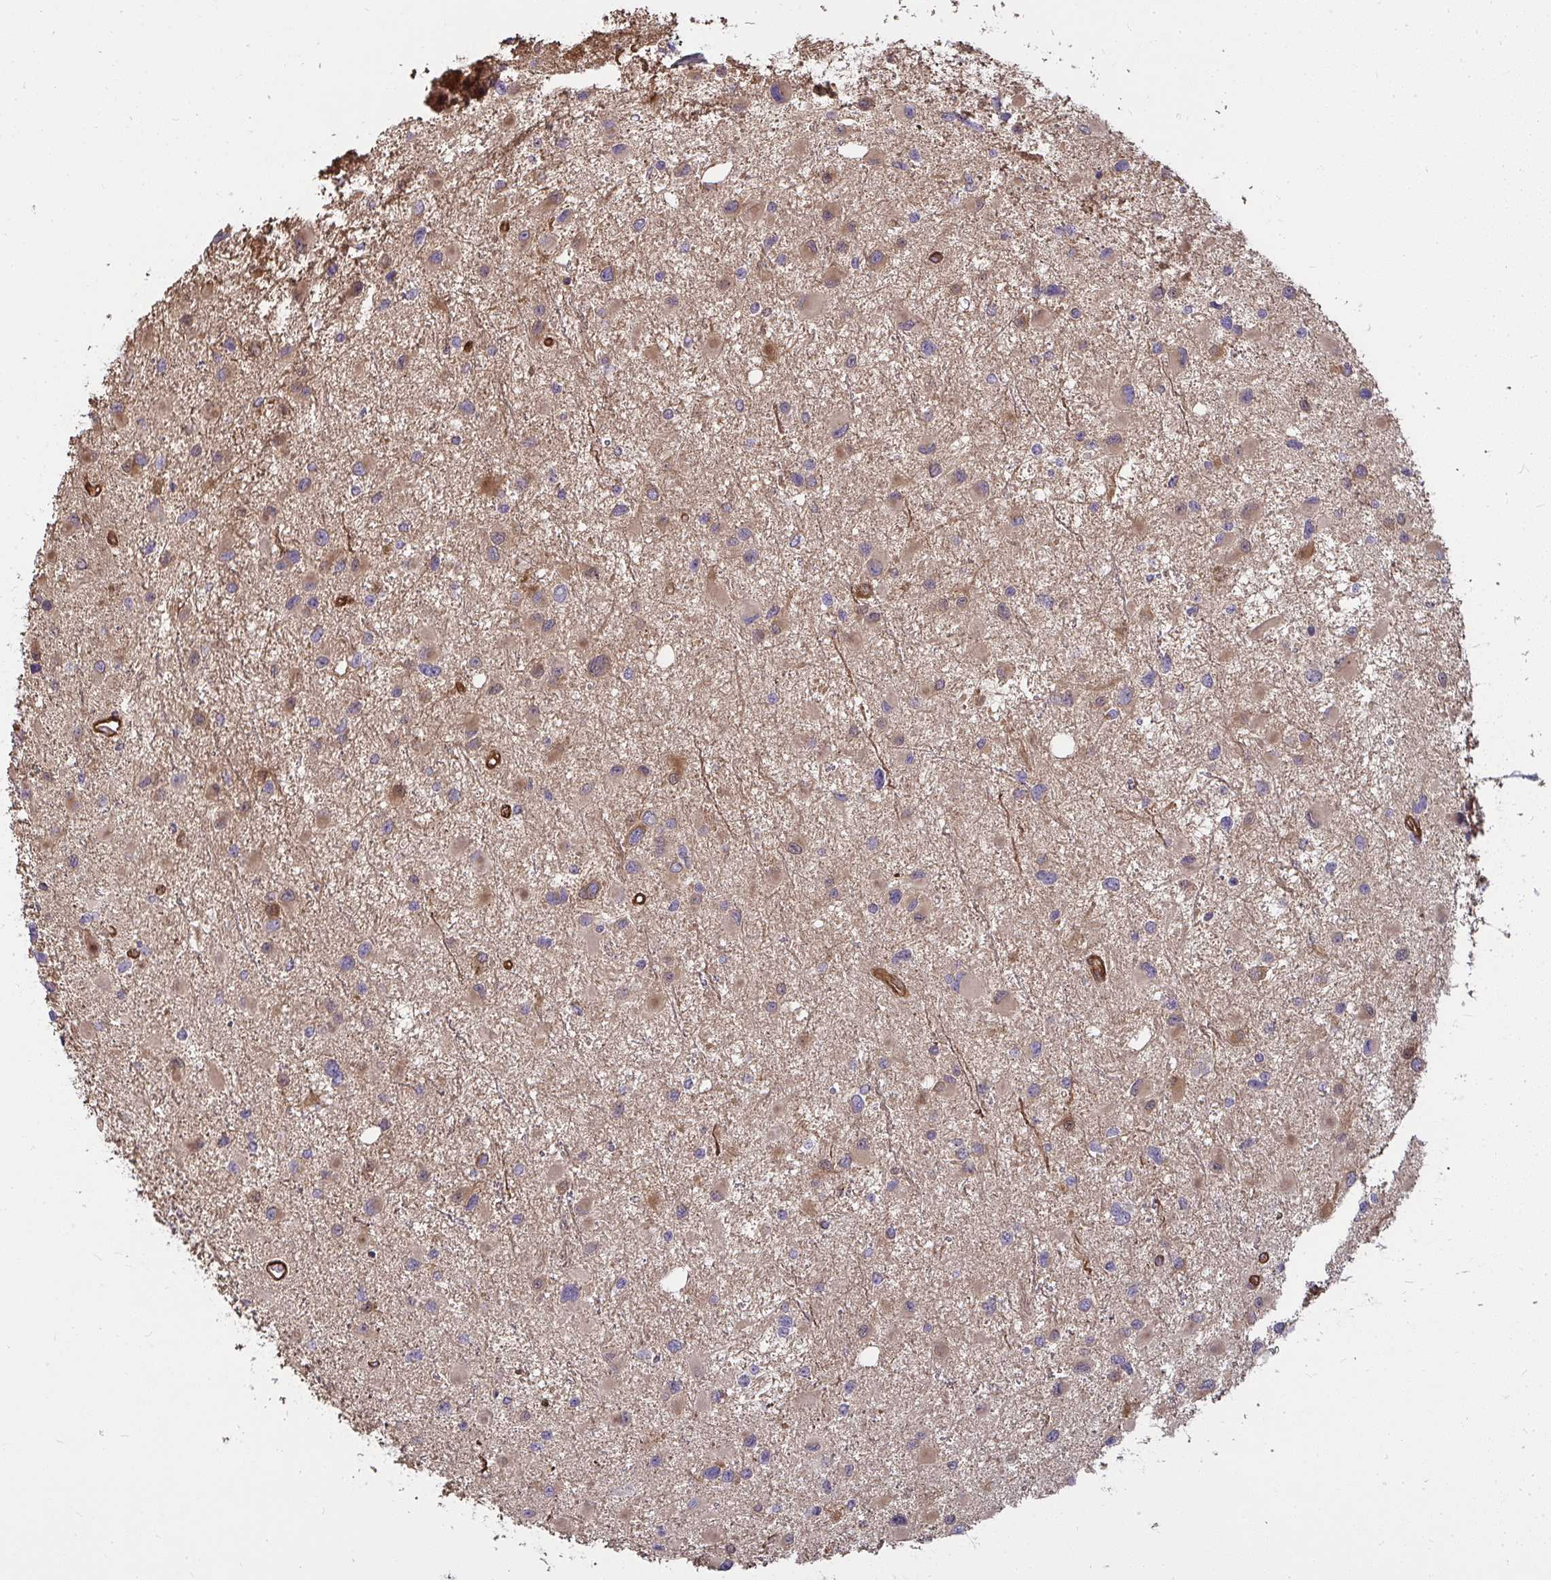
{"staining": {"intensity": "moderate", "quantity": "25%-75%", "location": "cytoplasmic/membranous"}, "tissue": "glioma", "cell_type": "Tumor cells", "image_type": "cancer", "snomed": [{"axis": "morphology", "description": "Glioma, malignant, Low grade"}, {"axis": "topography", "description": "Brain"}], "caption": "Malignant glioma (low-grade) stained with immunohistochemistry (IHC) displays moderate cytoplasmic/membranous expression in approximately 25%-75% of tumor cells.", "gene": "IFIT3", "patient": {"sex": "female", "age": 32}}